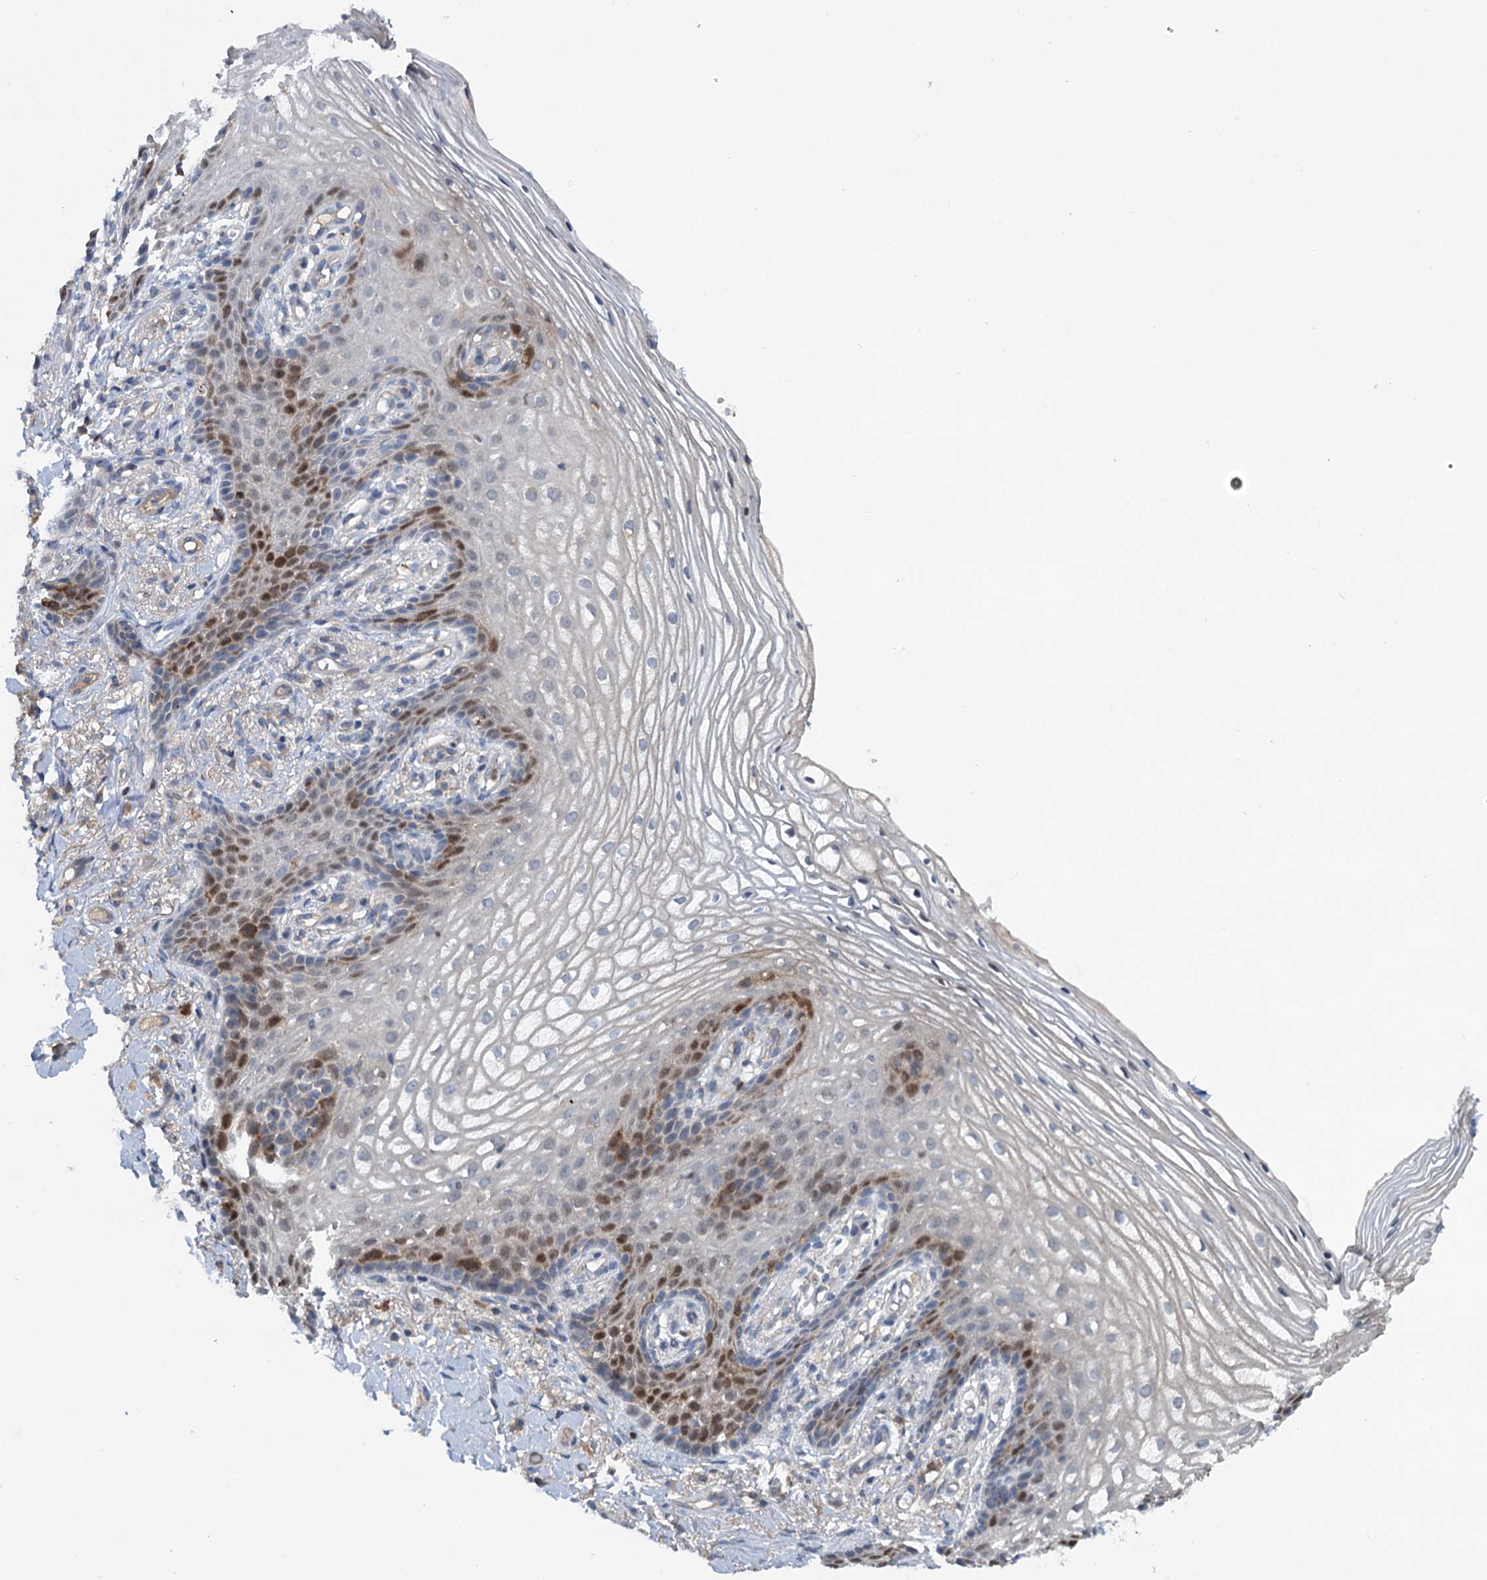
{"staining": {"intensity": "moderate", "quantity": "<25%", "location": "nuclear"}, "tissue": "vagina", "cell_type": "Squamous epithelial cells", "image_type": "normal", "snomed": [{"axis": "morphology", "description": "Normal tissue, NOS"}, {"axis": "topography", "description": "Vagina"}], "caption": "Vagina was stained to show a protein in brown. There is low levels of moderate nuclear staining in approximately <25% of squamous epithelial cells. Nuclei are stained in blue.", "gene": "NCAPD2", "patient": {"sex": "female", "age": 60}}